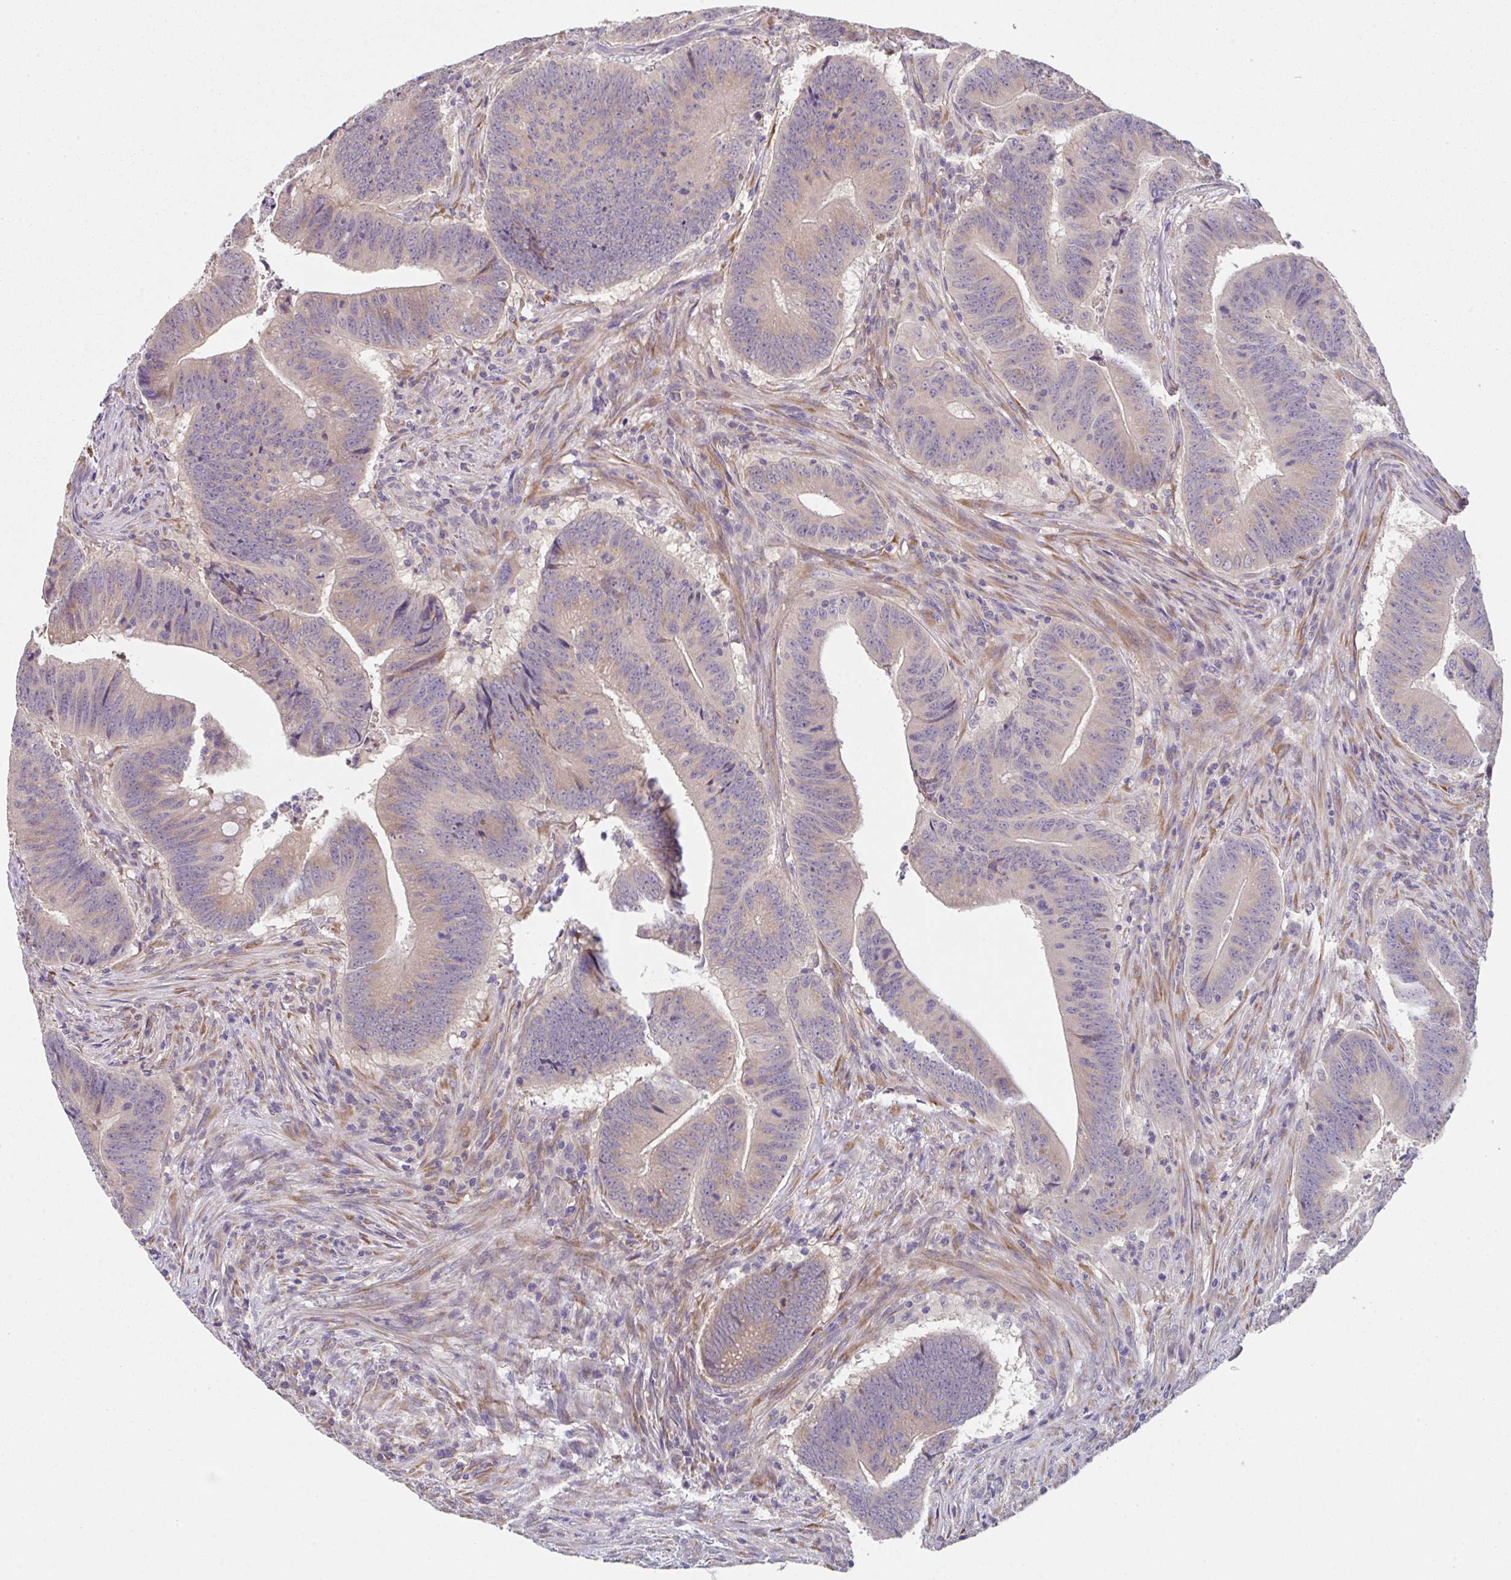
{"staining": {"intensity": "weak", "quantity": "25%-75%", "location": "cytoplasmic/membranous"}, "tissue": "colorectal cancer", "cell_type": "Tumor cells", "image_type": "cancer", "snomed": [{"axis": "morphology", "description": "Adenocarcinoma, NOS"}, {"axis": "topography", "description": "Colon"}], "caption": "A low amount of weak cytoplasmic/membranous expression is appreciated in about 25%-75% of tumor cells in colorectal adenocarcinoma tissue.", "gene": "TSPAN31", "patient": {"sex": "female", "age": 87}}